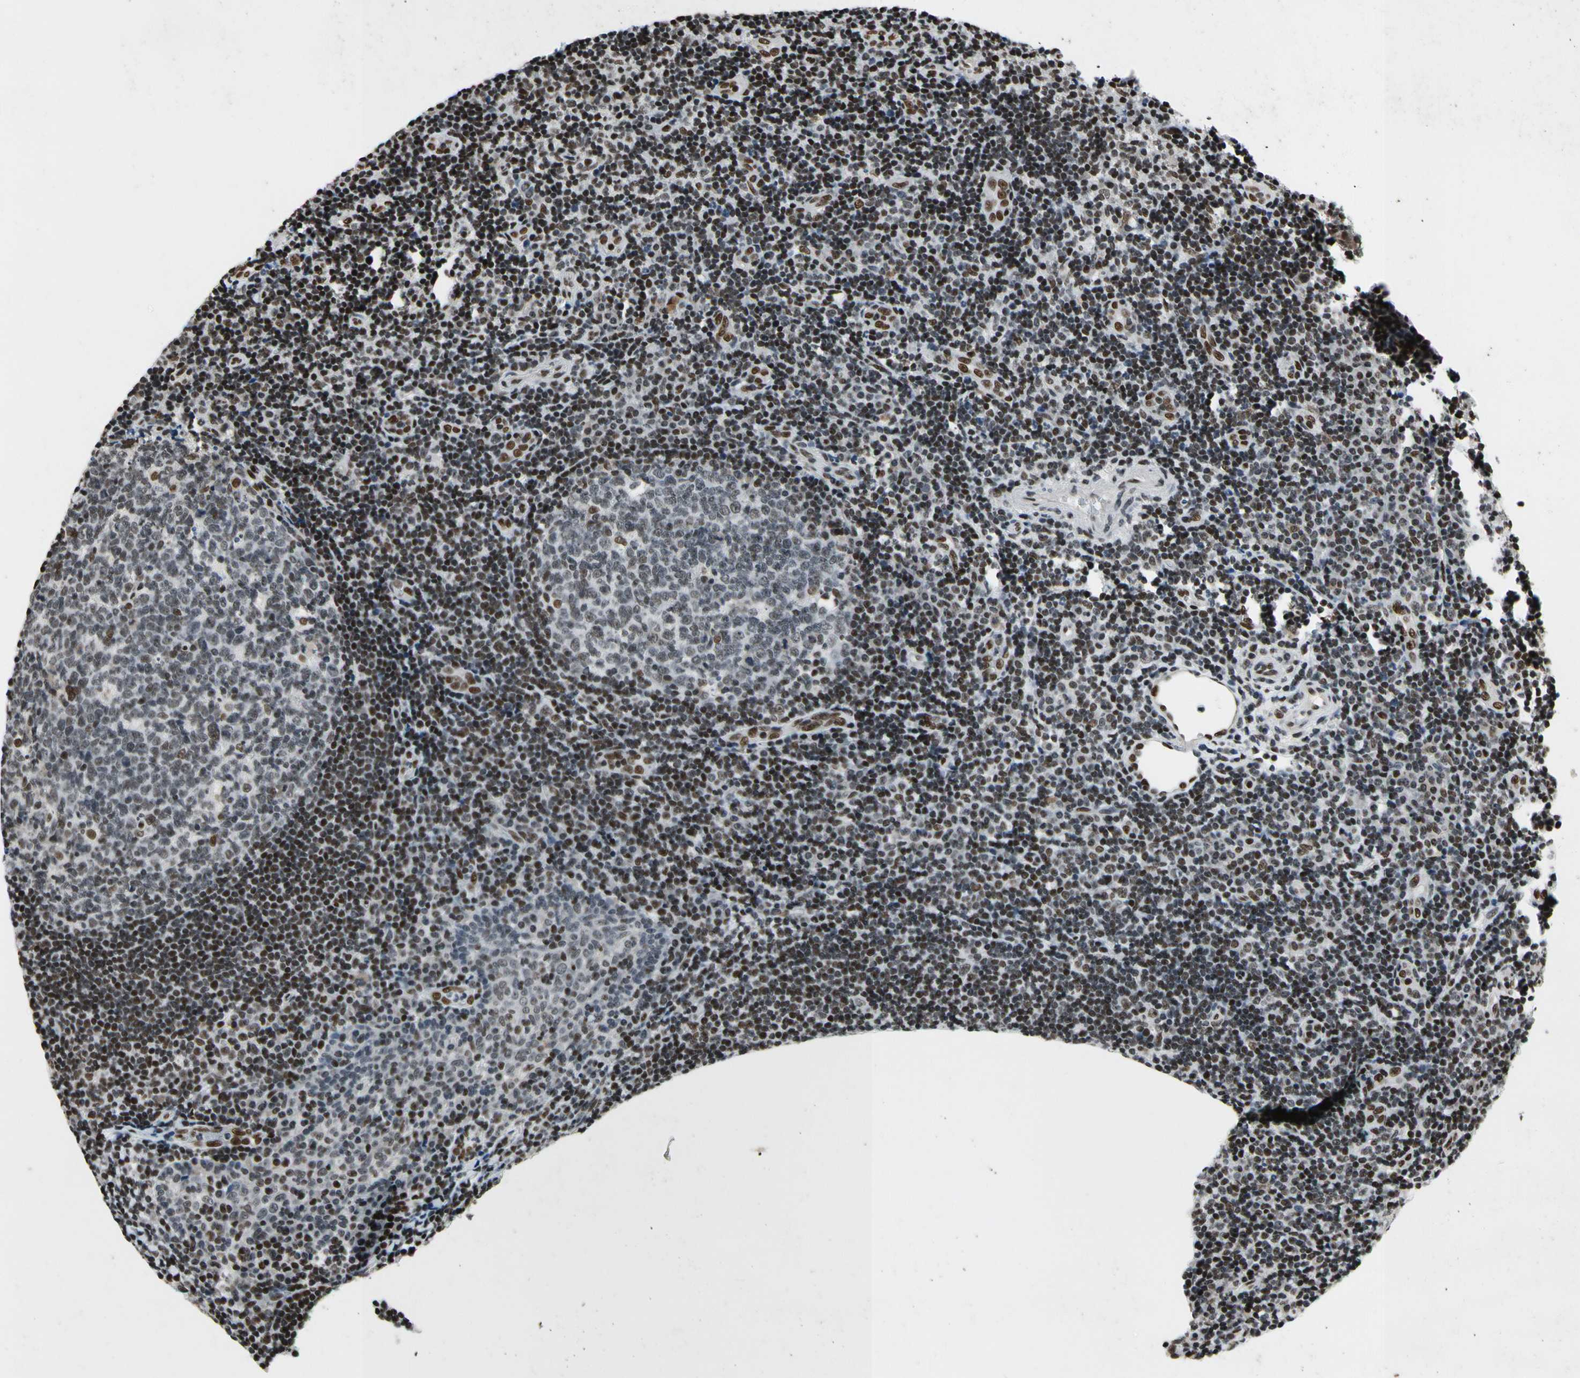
{"staining": {"intensity": "moderate", "quantity": "25%-75%", "location": "nuclear"}, "tissue": "tonsil", "cell_type": "Germinal center cells", "image_type": "normal", "snomed": [{"axis": "morphology", "description": "Normal tissue, NOS"}, {"axis": "topography", "description": "Tonsil"}], "caption": "Tonsil stained with DAB (3,3'-diaminobenzidine) IHC exhibits medium levels of moderate nuclear staining in approximately 25%-75% of germinal center cells.", "gene": "RECQL", "patient": {"sex": "female", "age": 40}}